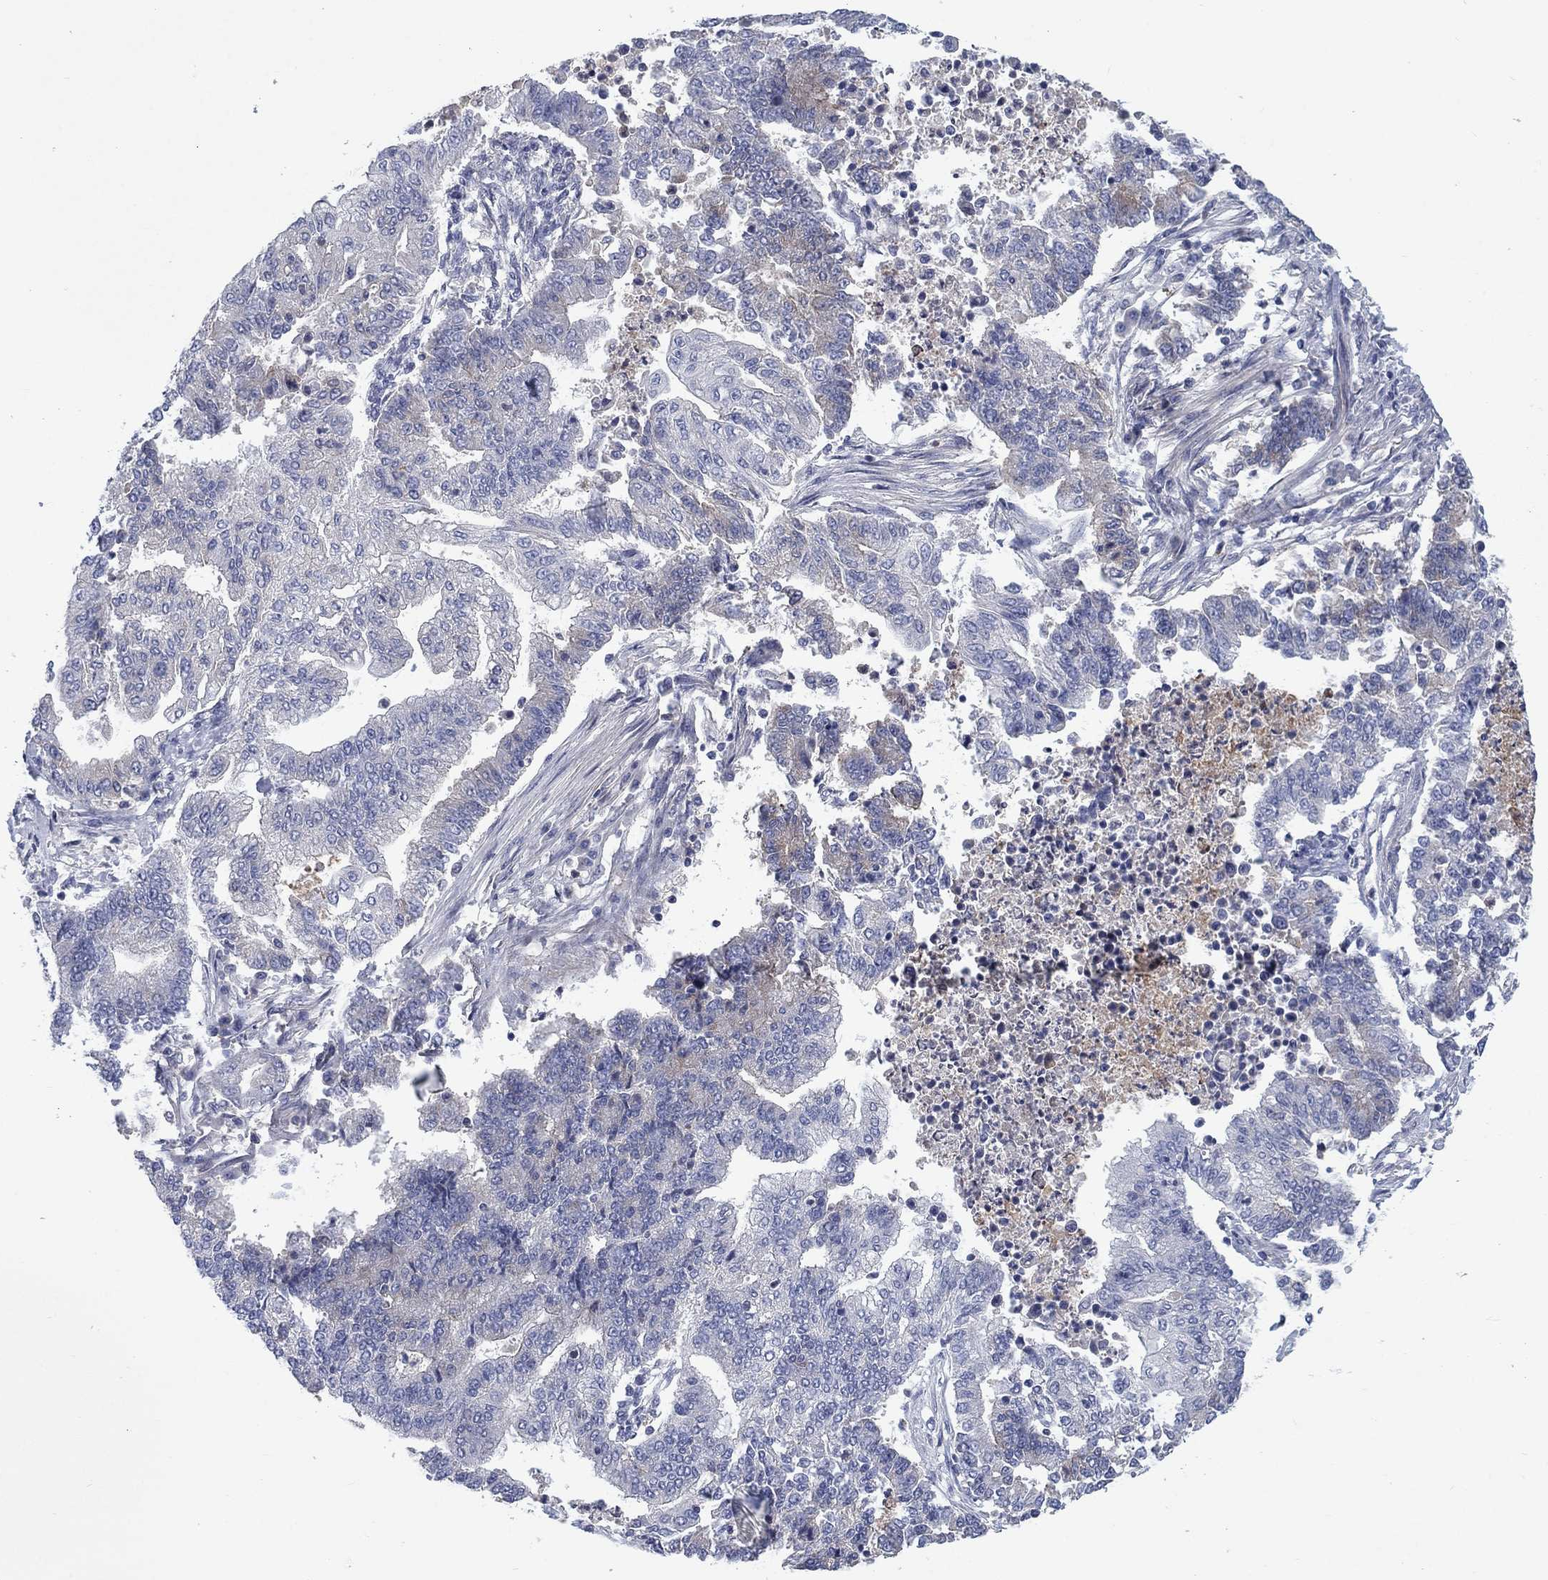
{"staining": {"intensity": "weak", "quantity": "<25%", "location": "cytoplasmic/membranous"}, "tissue": "endometrial cancer", "cell_type": "Tumor cells", "image_type": "cancer", "snomed": [{"axis": "morphology", "description": "Adenocarcinoma, NOS"}, {"axis": "topography", "description": "Uterus"}, {"axis": "topography", "description": "Endometrium"}], "caption": "This is an IHC image of human adenocarcinoma (endometrial). There is no positivity in tumor cells.", "gene": "KIF15", "patient": {"sex": "female", "age": 54}}